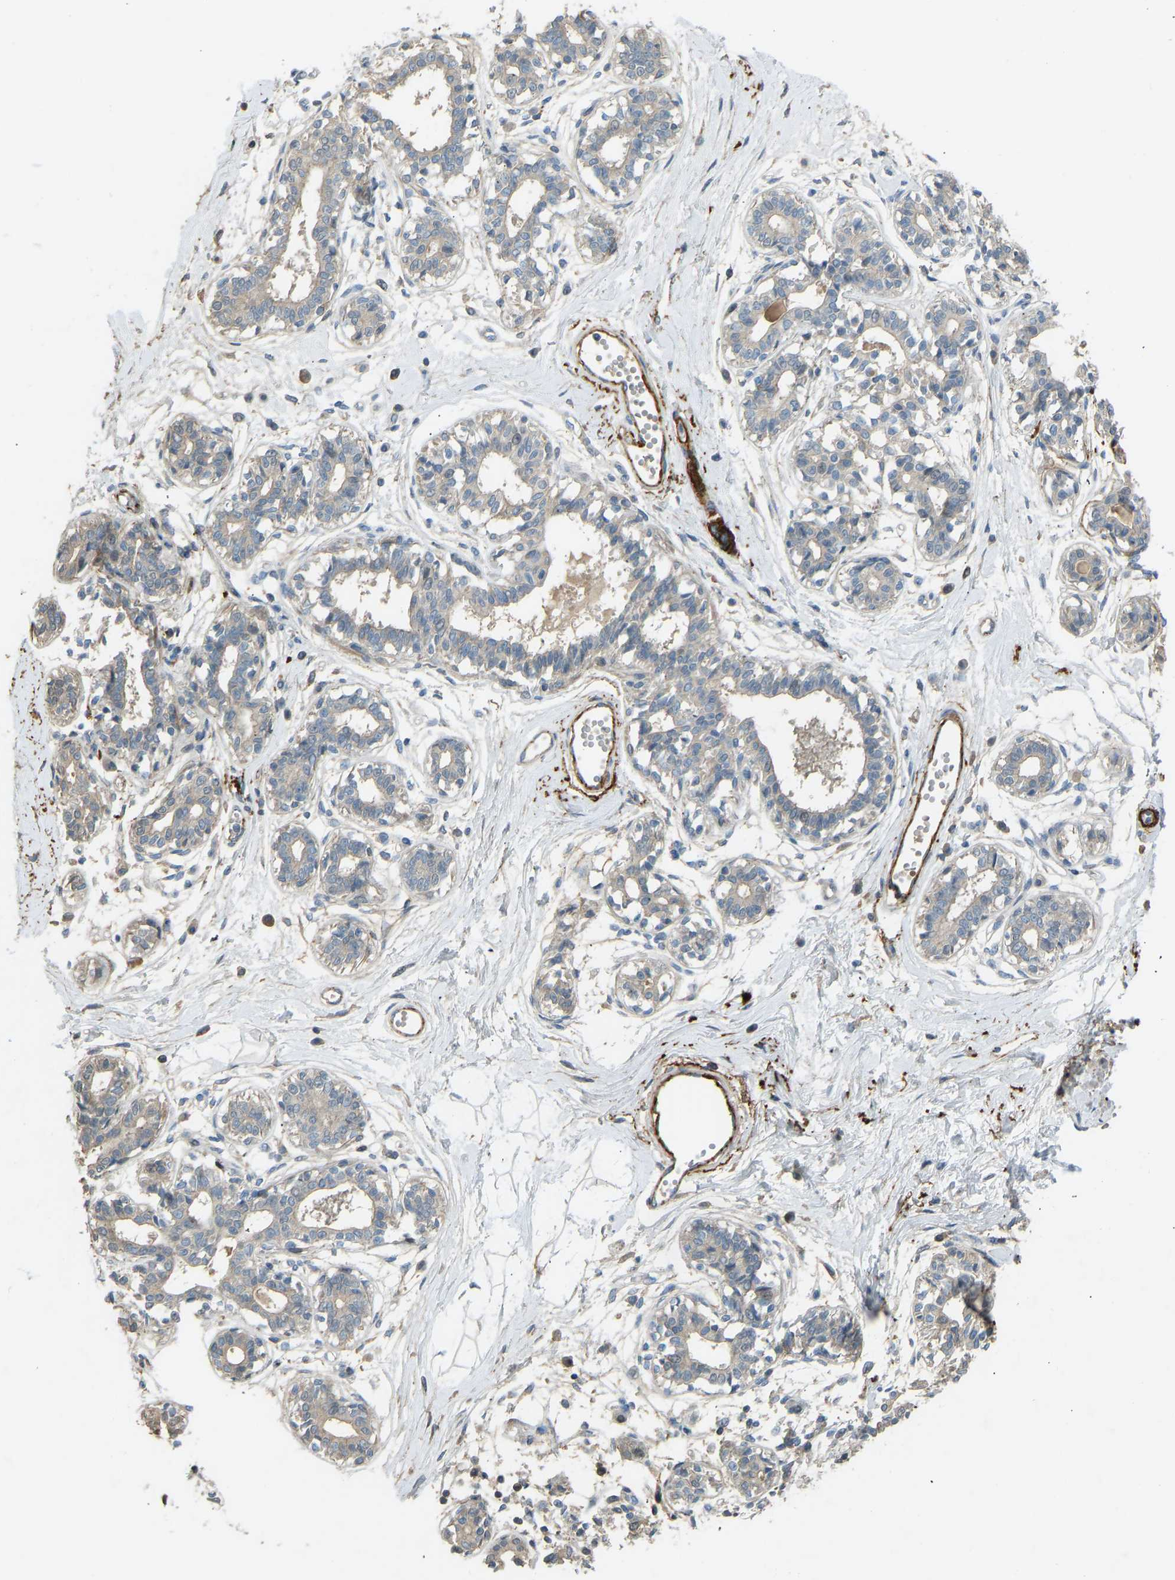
{"staining": {"intensity": "negative", "quantity": "none", "location": "none"}, "tissue": "breast", "cell_type": "Adipocytes", "image_type": "normal", "snomed": [{"axis": "morphology", "description": "Normal tissue, NOS"}, {"axis": "topography", "description": "Breast"}], "caption": "The photomicrograph exhibits no staining of adipocytes in benign breast.", "gene": "FBLN2", "patient": {"sex": "female", "age": 45}}